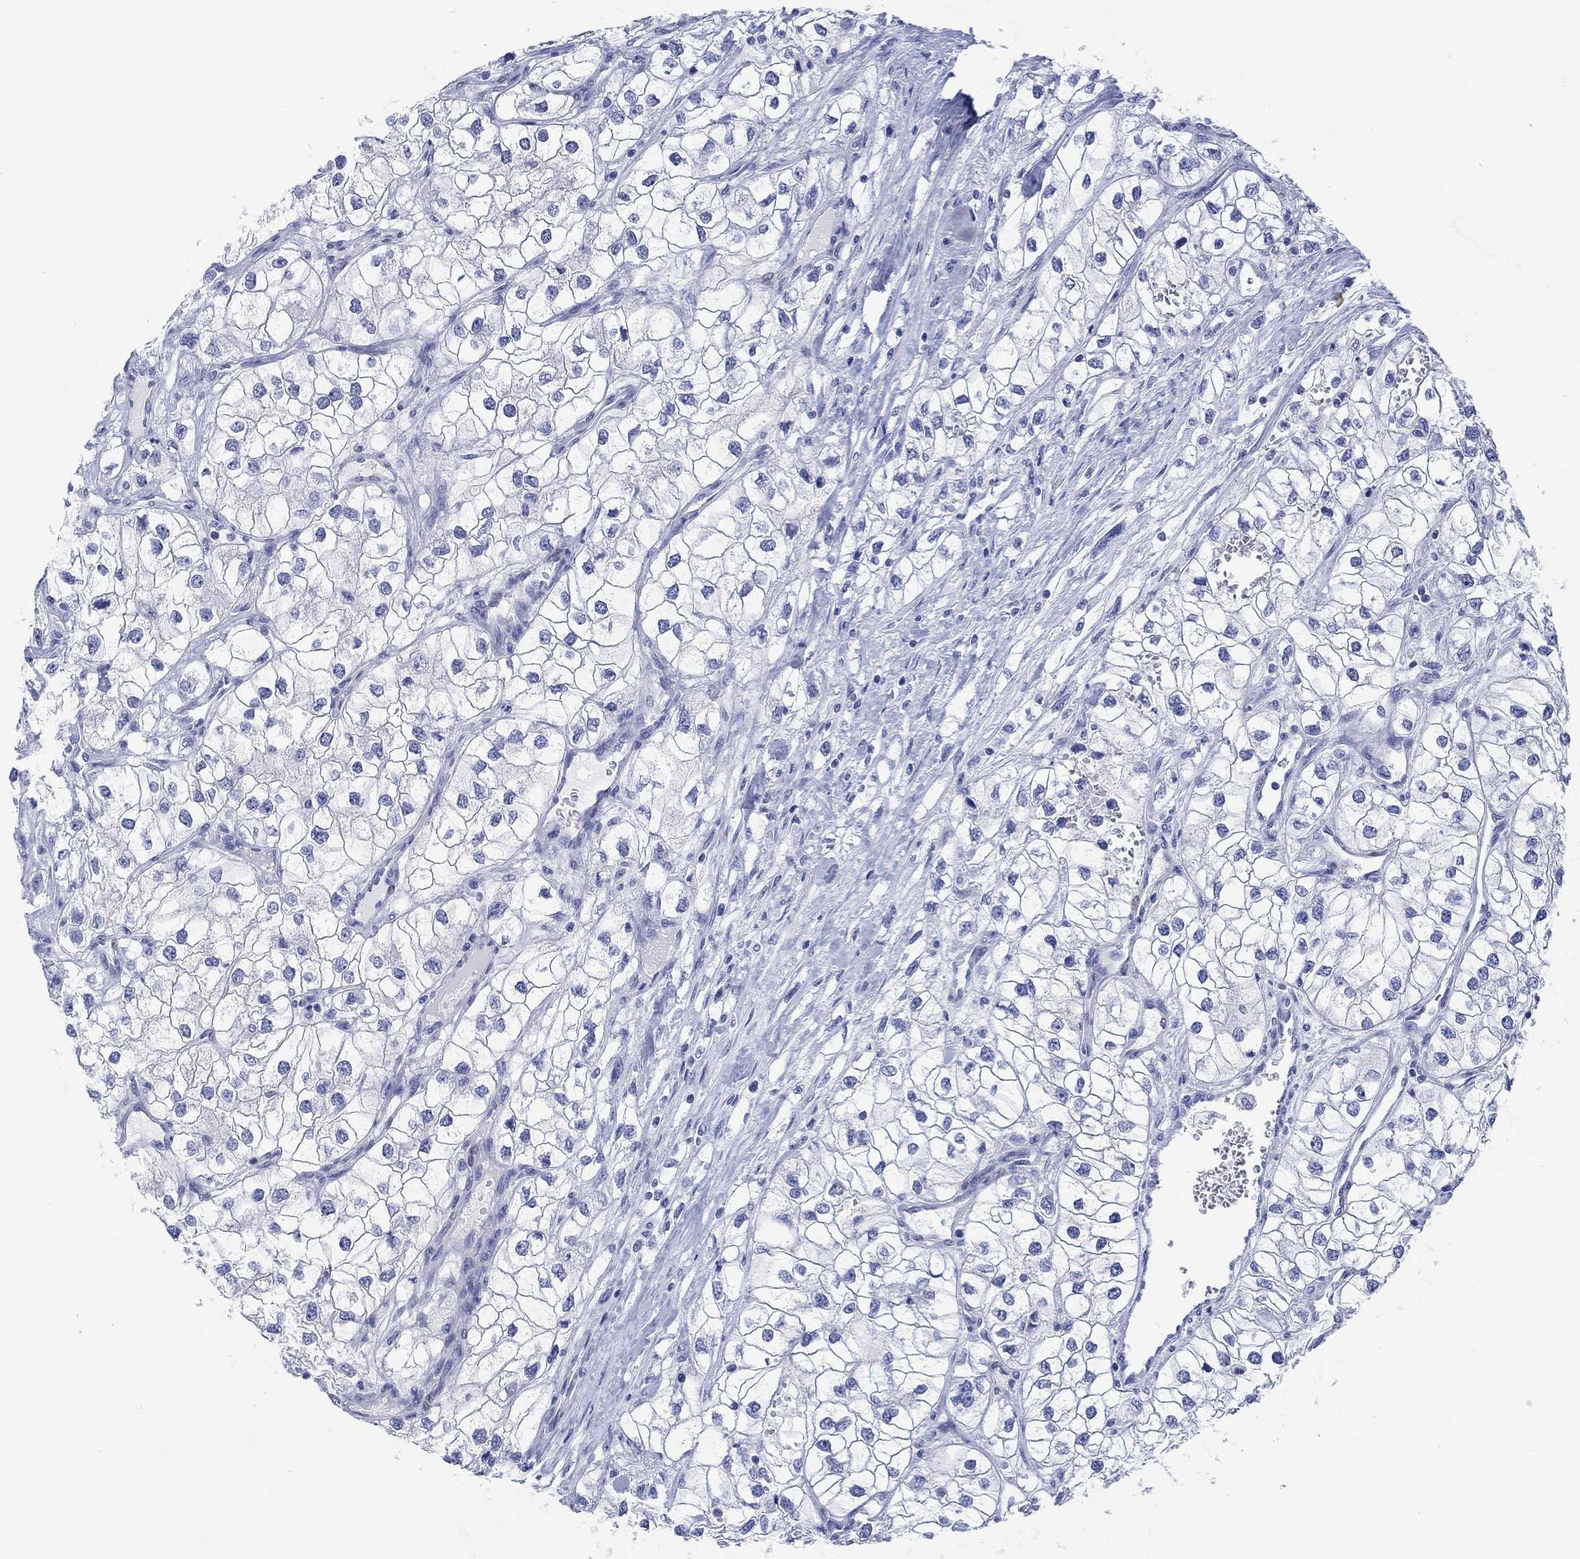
{"staining": {"intensity": "negative", "quantity": "none", "location": "none"}, "tissue": "renal cancer", "cell_type": "Tumor cells", "image_type": "cancer", "snomed": [{"axis": "morphology", "description": "Adenocarcinoma, NOS"}, {"axis": "topography", "description": "Kidney"}], "caption": "Renal cancer (adenocarcinoma) was stained to show a protein in brown. There is no significant positivity in tumor cells.", "gene": "MSI1", "patient": {"sex": "male", "age": 59}}